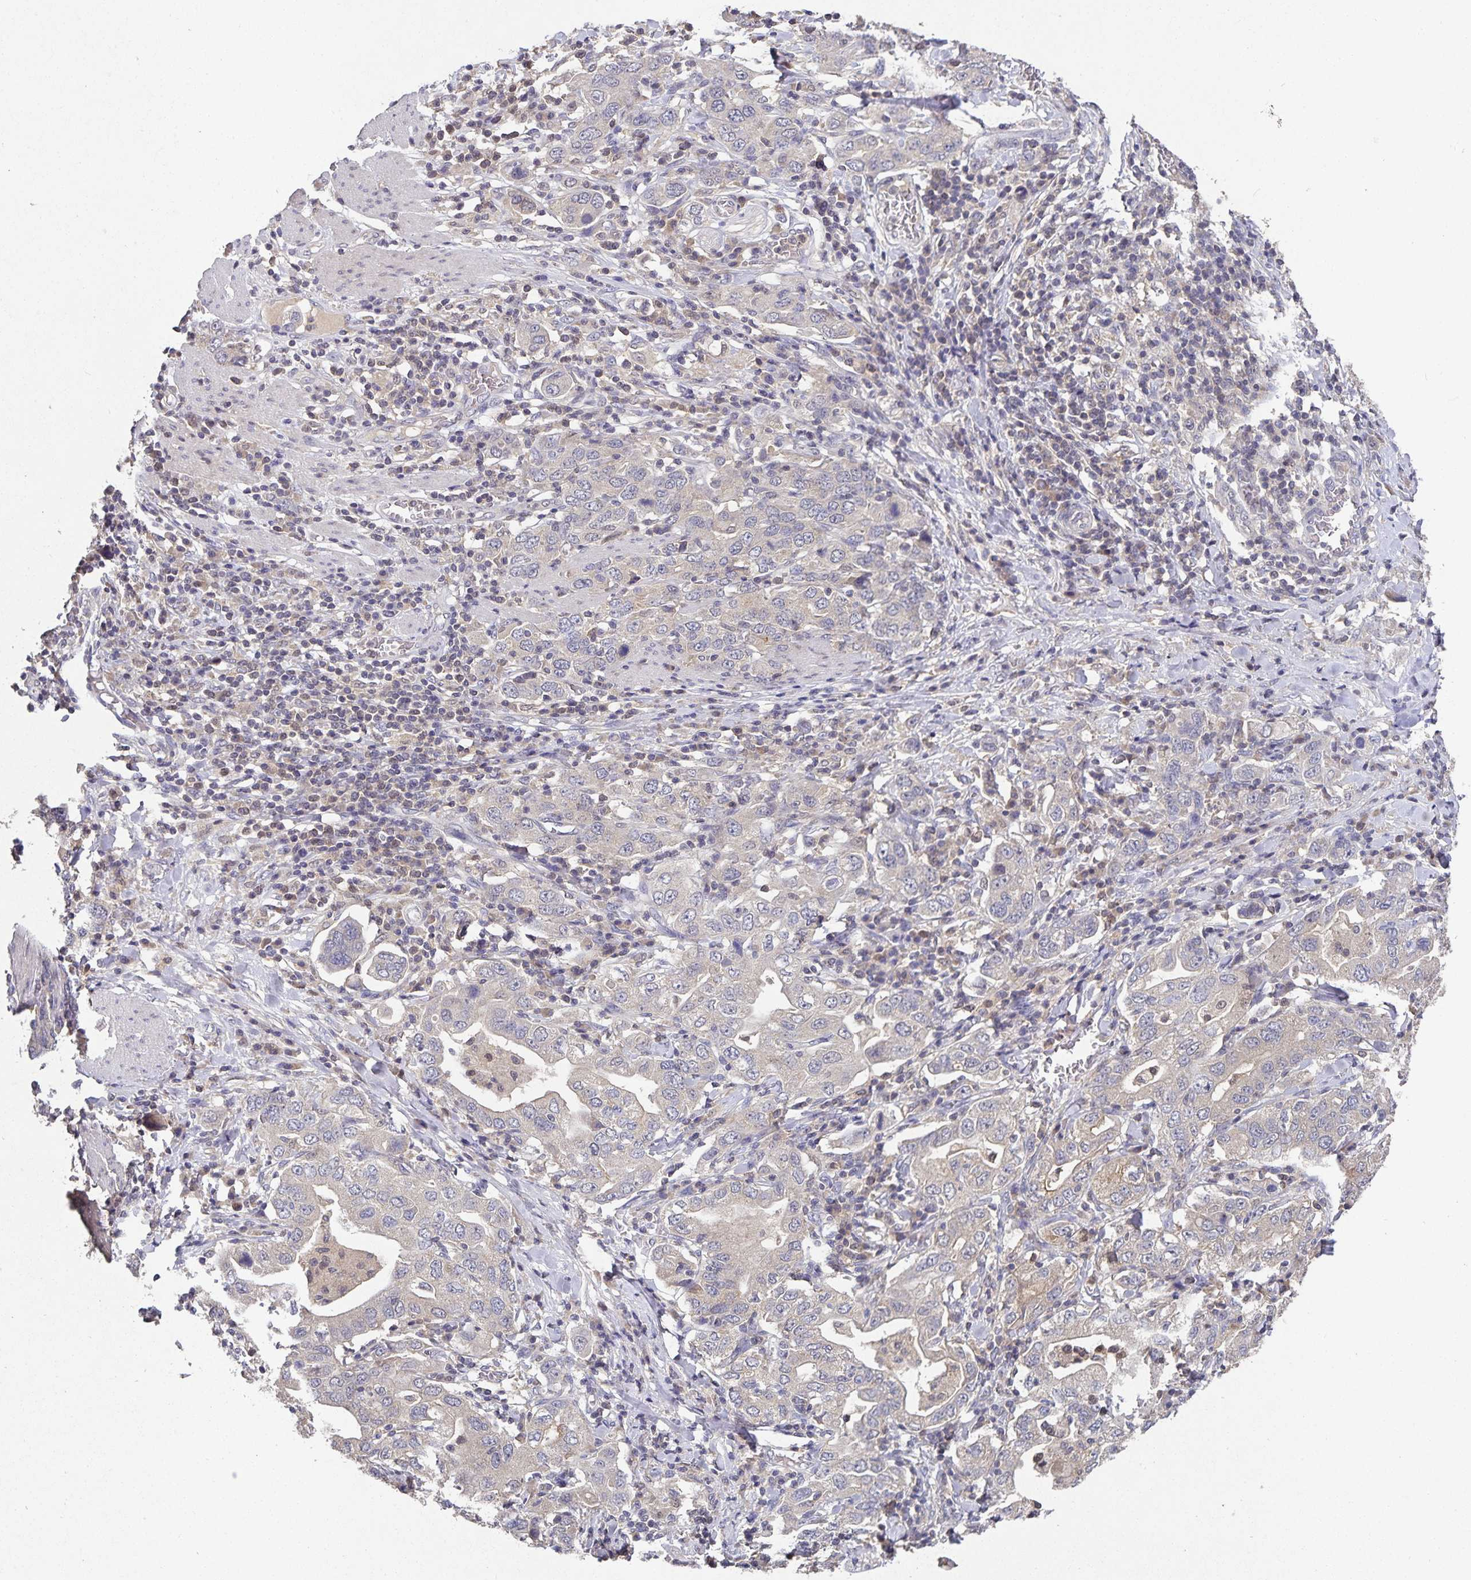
{"staining": {"intensity": "negative", "quantity": "none", "location": "none"}, "tissue": "stomach cancer", "cell_type": "Tumor cells", "image_type": "cancer", "snomed": [{"axis": "morphology", "description": "Adenocarcinoma, NOS"}, {"axis": "topography", "description": "Stomach, upper"}, {"axis": "topography", "description": "Stomach"}], "caption": "A photomicrograph of human stomach cancer is negative for staining in tumor cells. (Immunohistochemistry, brightfield microscopy, high magnification).", "gene": "HEPN1", "patient": {"sex": "male", "age": 62}}